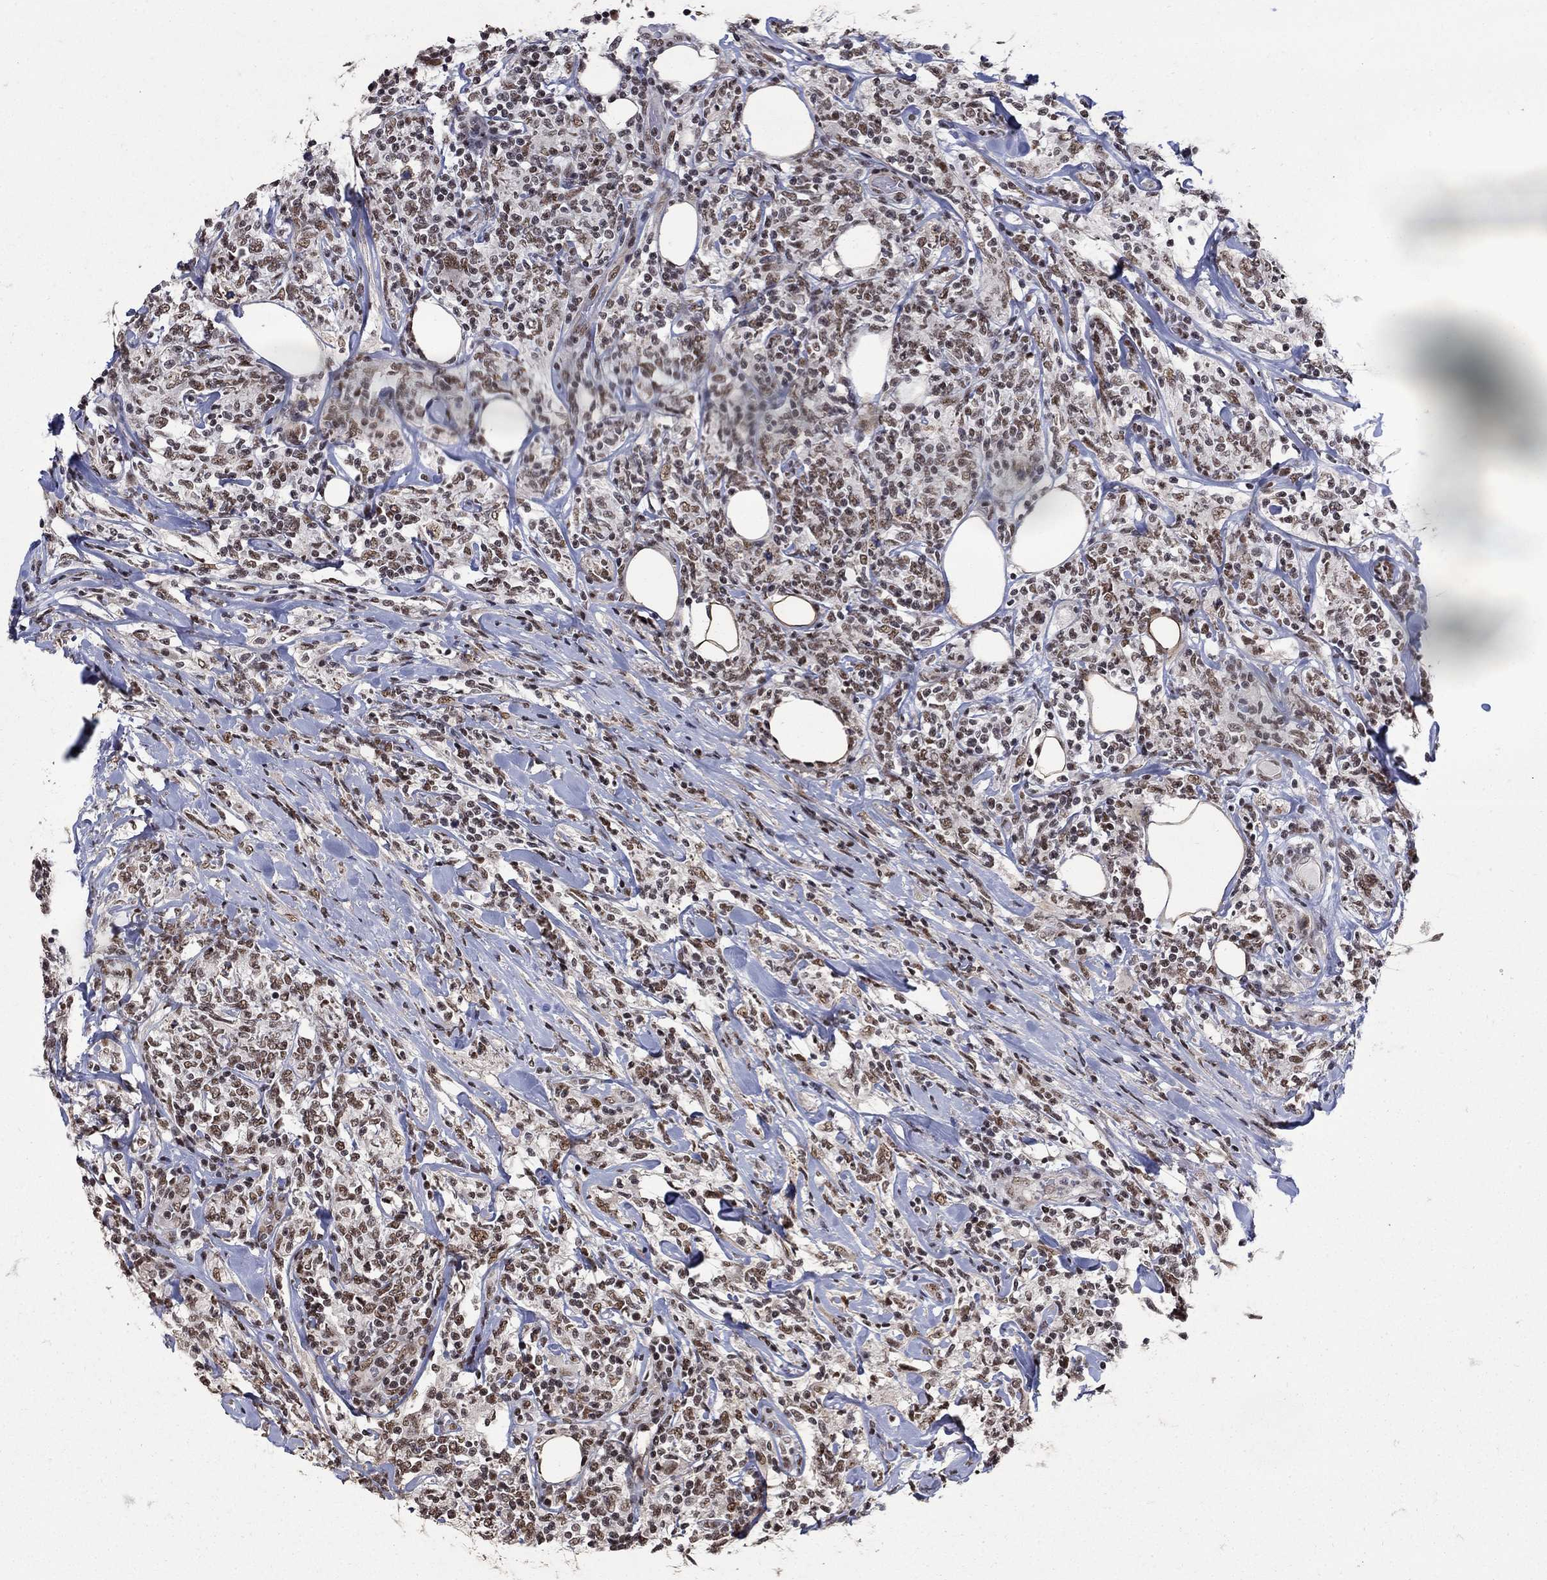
{"staining": {"intensity": "moderate", "quantity": ">75%", "location": "nuclear"}, "tissue": "lymphoma", "cell_type": "Tumor cells", "image_type": "cancer", "snomed": [{"axis": "morphology", "description": "Malignant lymphoma, non-Hodgkin's type, High grade"}, {"axis": "topography", "description": "Lymph node"}], "caption": "This image demonstrates high-grade malignant lymphoma, non-Hodgkin's type stained with immunohistochemistry to label a protein in brown. The nuclear of tumor cells show moderate positivity for the protein. Nuclei are counter-stained blue.", "gene": "PNISR", "patient": {"sex": "female", "age": 84}}